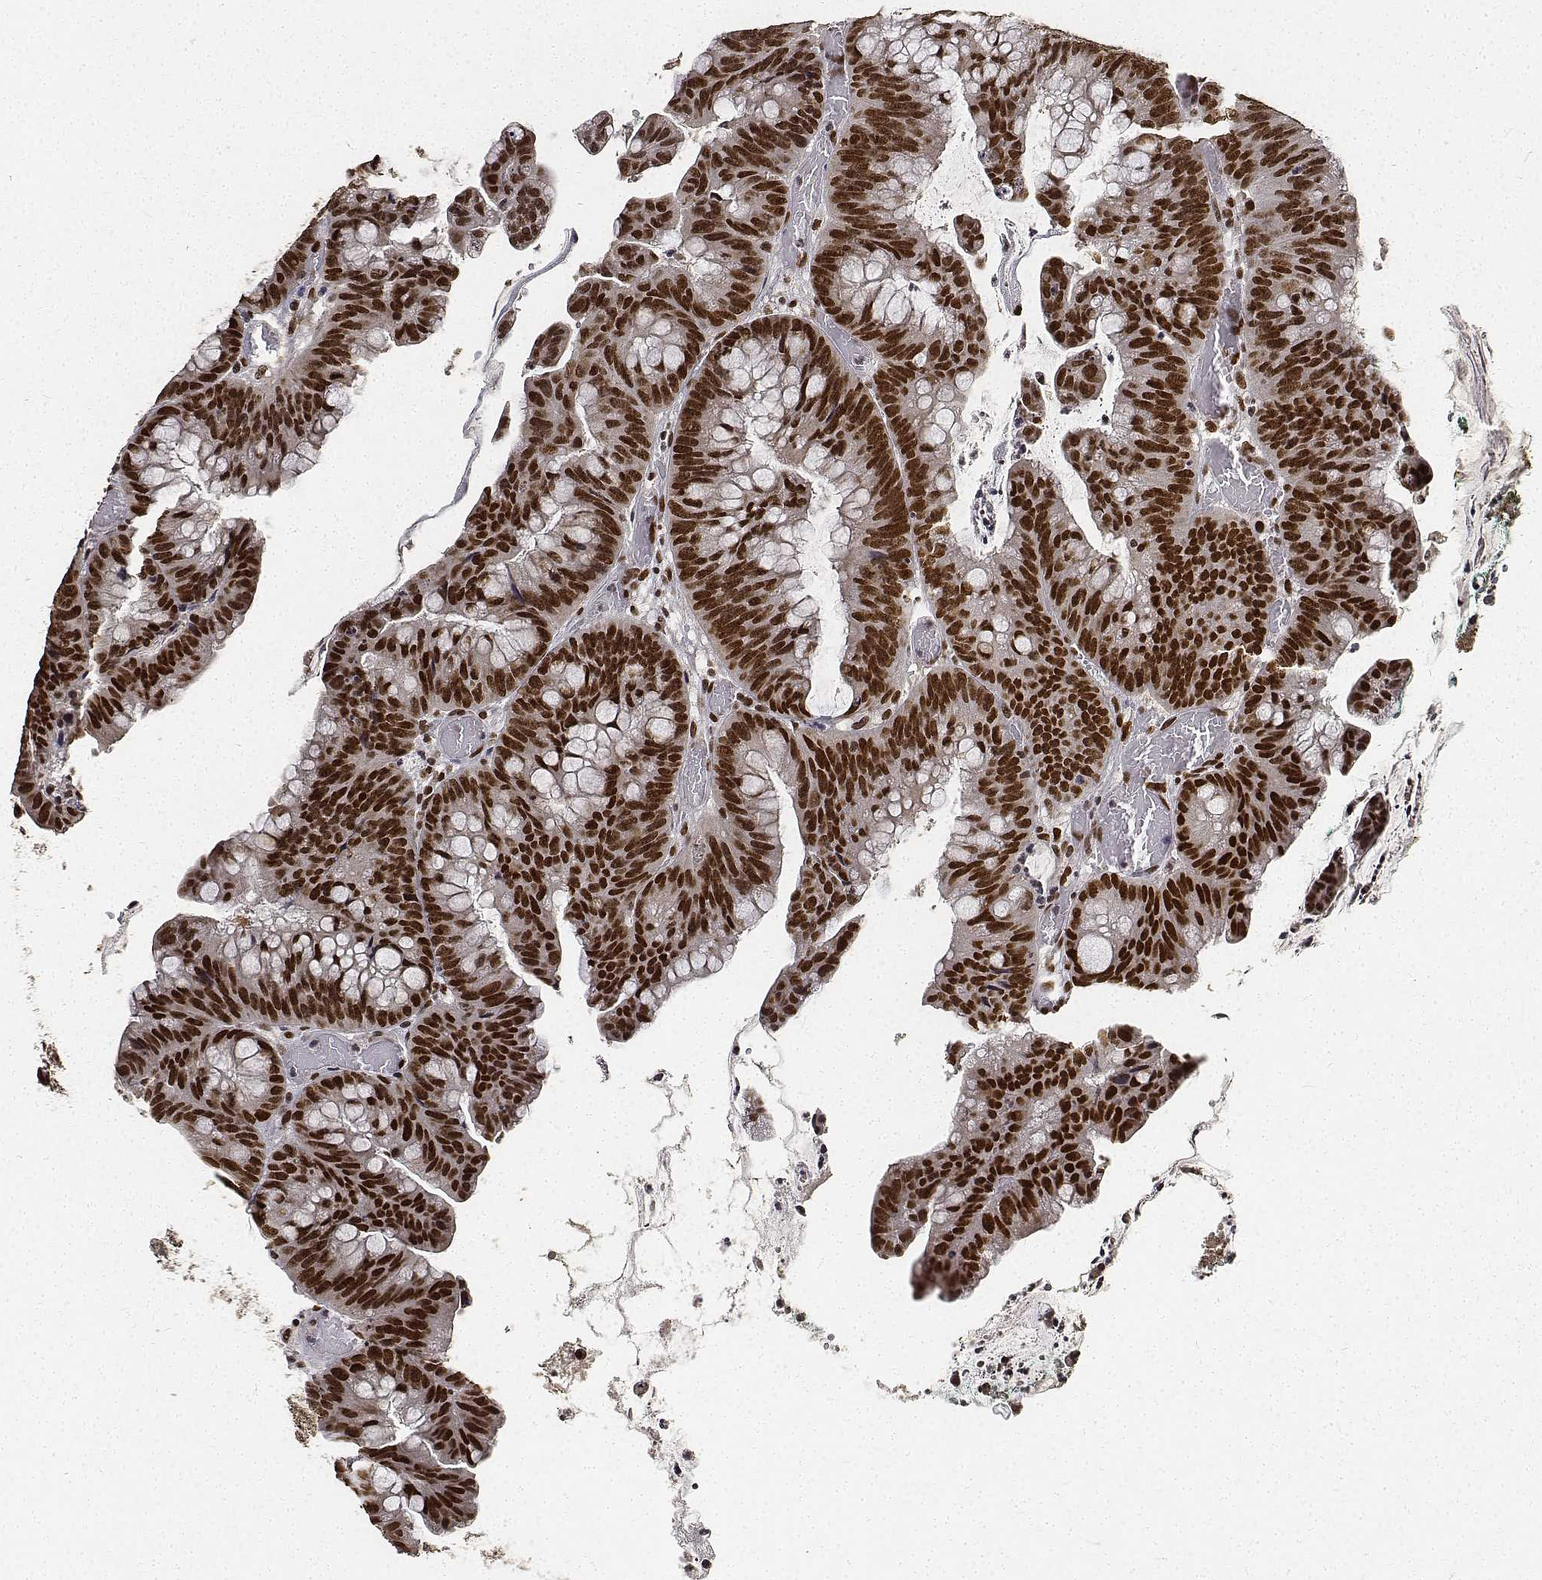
{"staining": {"intensity": "strong", "quantity": ">75%", "location": "nuclear"}, "tissue": "colorectal cancer", "cell_type": "Tumor cells", "image_type": "cancer", "snomed": [{"axis": "morphology", "description": "Adenocarcinoma, NOS"}, {"axis": "topography", "description": "Colon"}], "caption": "High-magnification brightfield microscopy of colorectal cancer stained with DAB (3,3'-diaminobenzidine) (brown) and counterstained with hematoxylin (blue). tumor cells exhibit strong nuclear positivity is appreciated in approximately>75% of cells. (IHC, brightfield microscopy, high magnification).", "gene": "ATRX", "patient": {"sex": "male", "age": 62}}